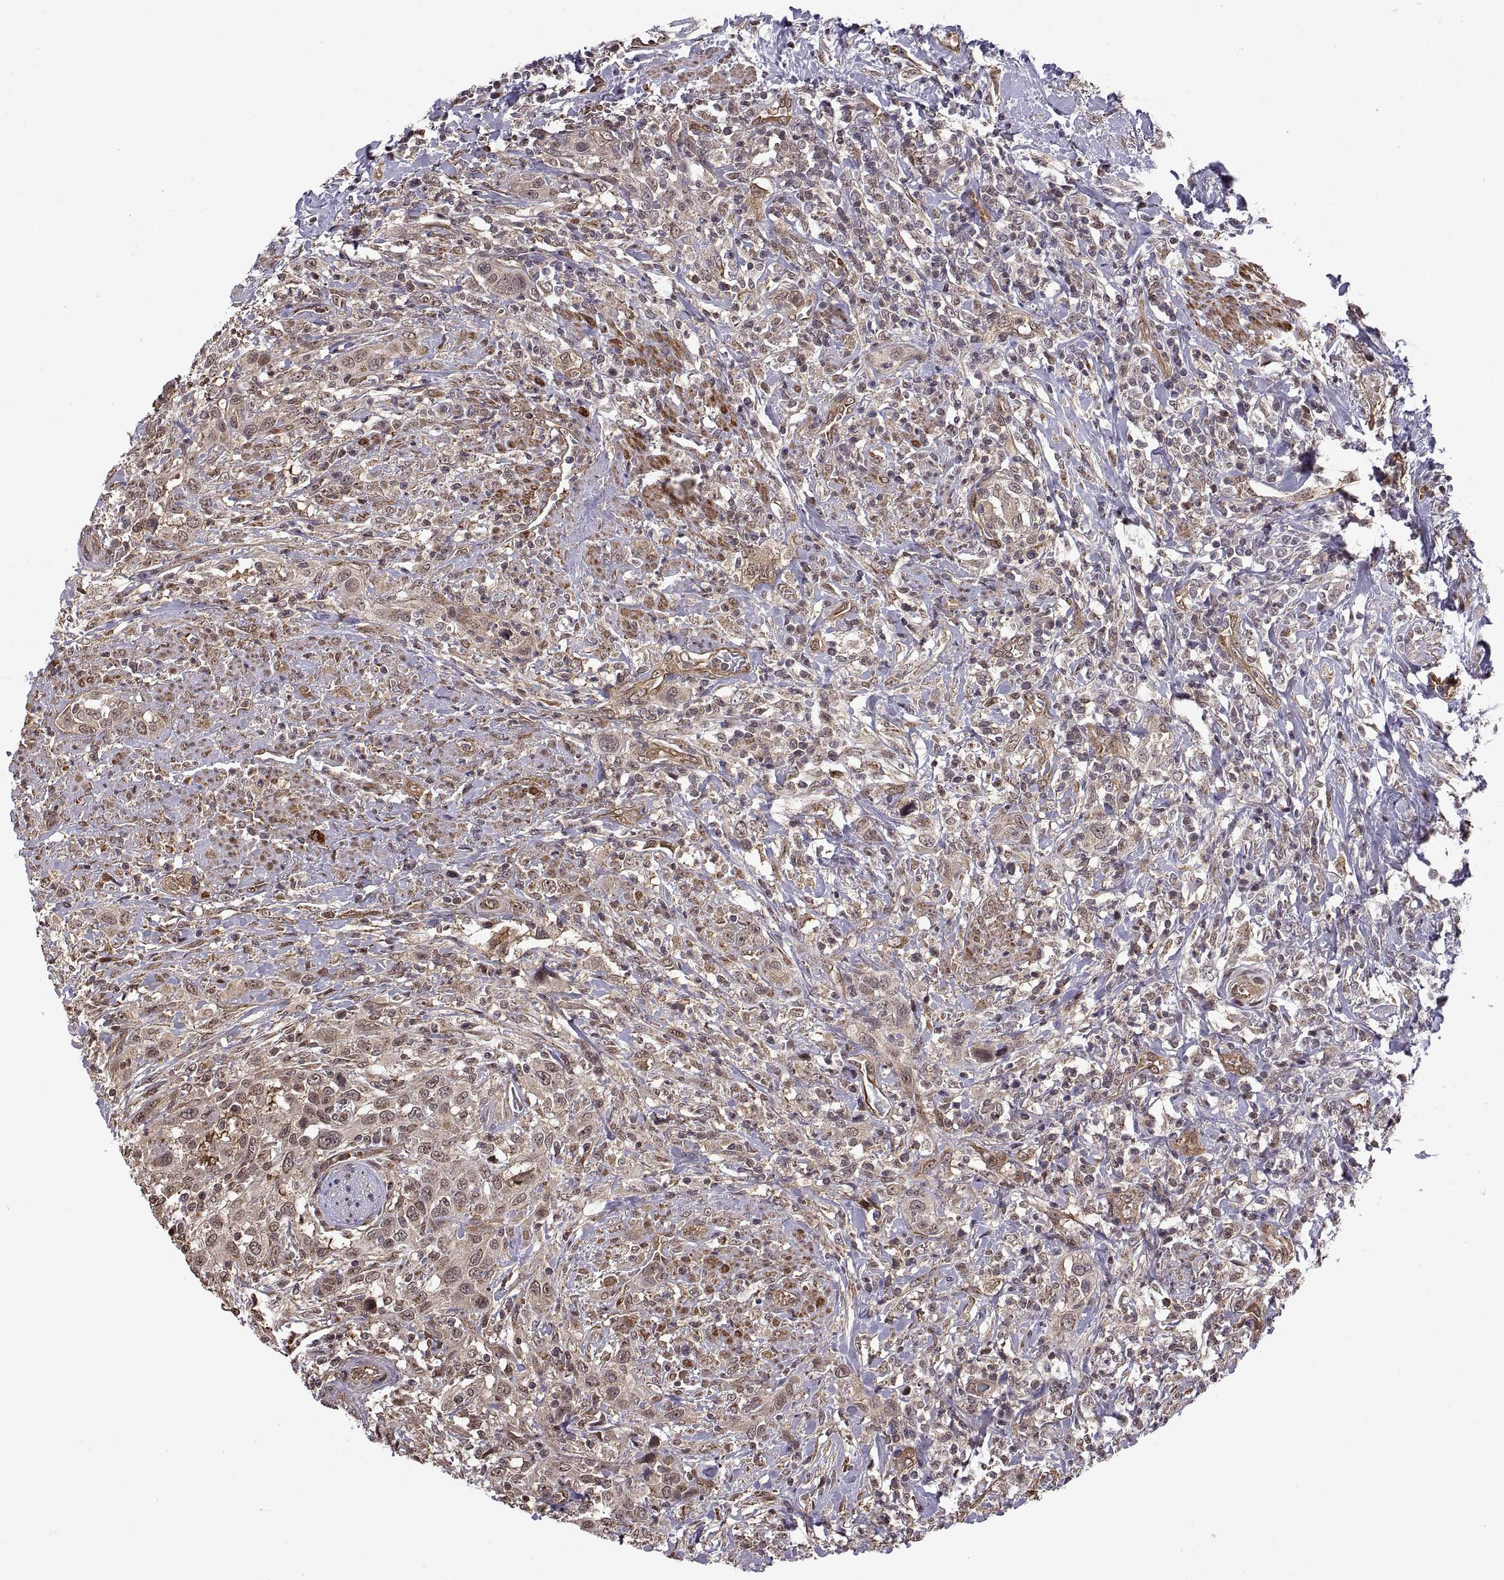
{"staining": {"intensity": "weak", "quantity": ">75%", "location": "cytoplasmic/membranous"}, "tissue": "urothelial cancer", "cell_type": "Tumor cells", "image_type": "cancer", "snomed": [{"axis": "morphology", "description": "Urothelial carcinoma, NOS"}, {"axis": "morphology", "description": "Urothelial carcinoma, High grade"}, {"axis": "topography", "description": "Urinary bladder"}], "caption": "High-grade urothelial carcinoma stained for a protein shows weak cytoplasmic/membranous positivity in tumor cells.", "gene": "ARRB1", "patient": {"sex": "female", "age": 64}}